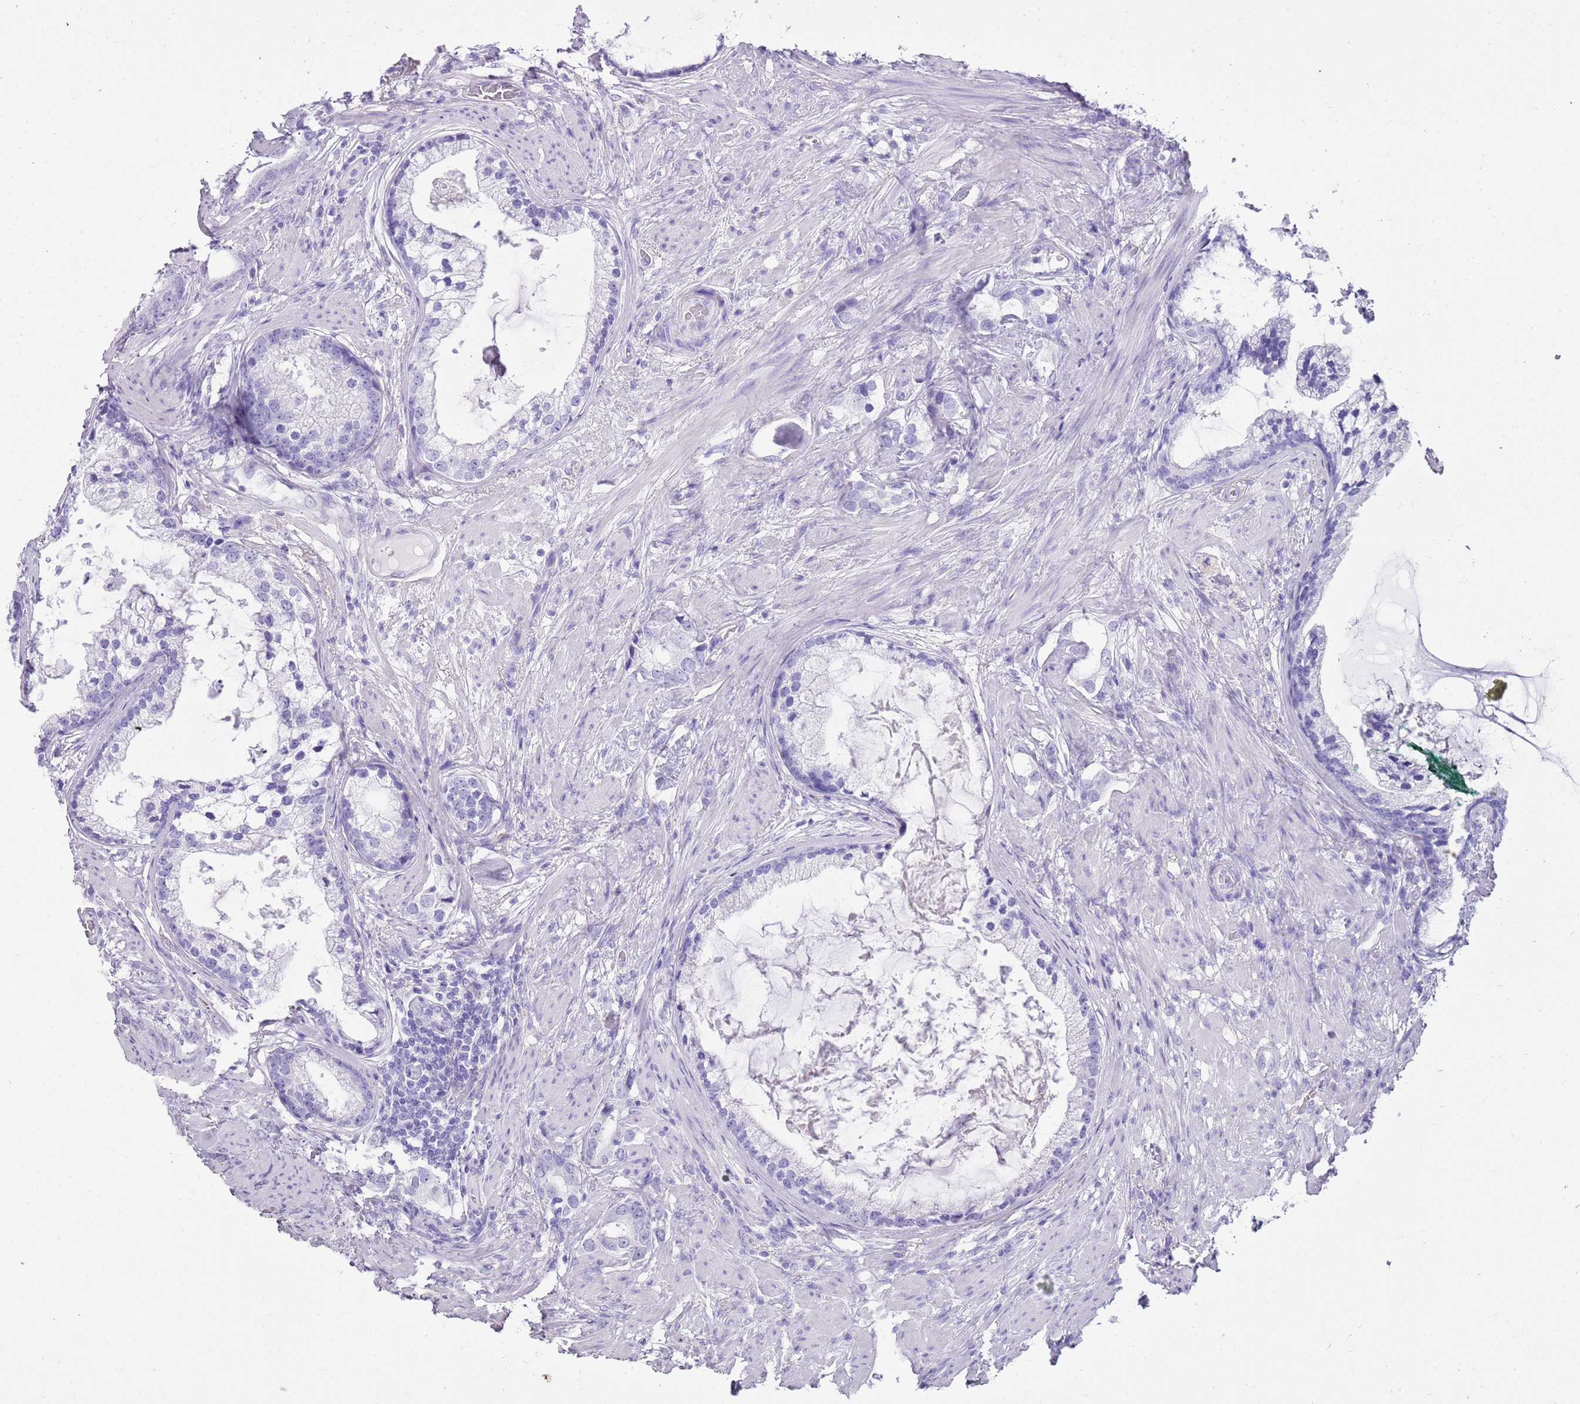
{"staining": {"intensity": "negative", "quantity": "none", "location": "none"}, "tissue": "prostate cancer", "cell_type": "Tumor cells", "image_type": "cancer", "snomed": [{"axis": "morphology", "description": "Adenocarcinoma, Low grade"}, {"axis": "topography", "description": "Prostate"}], "caption": "Prostate low-grade adenocarcinoma stained for a protein using immunohistochemistry (IHC) reveals no expression tumor cells.", "gene": "NBPF3", "patient": {"sex": "male", "age": 71}}